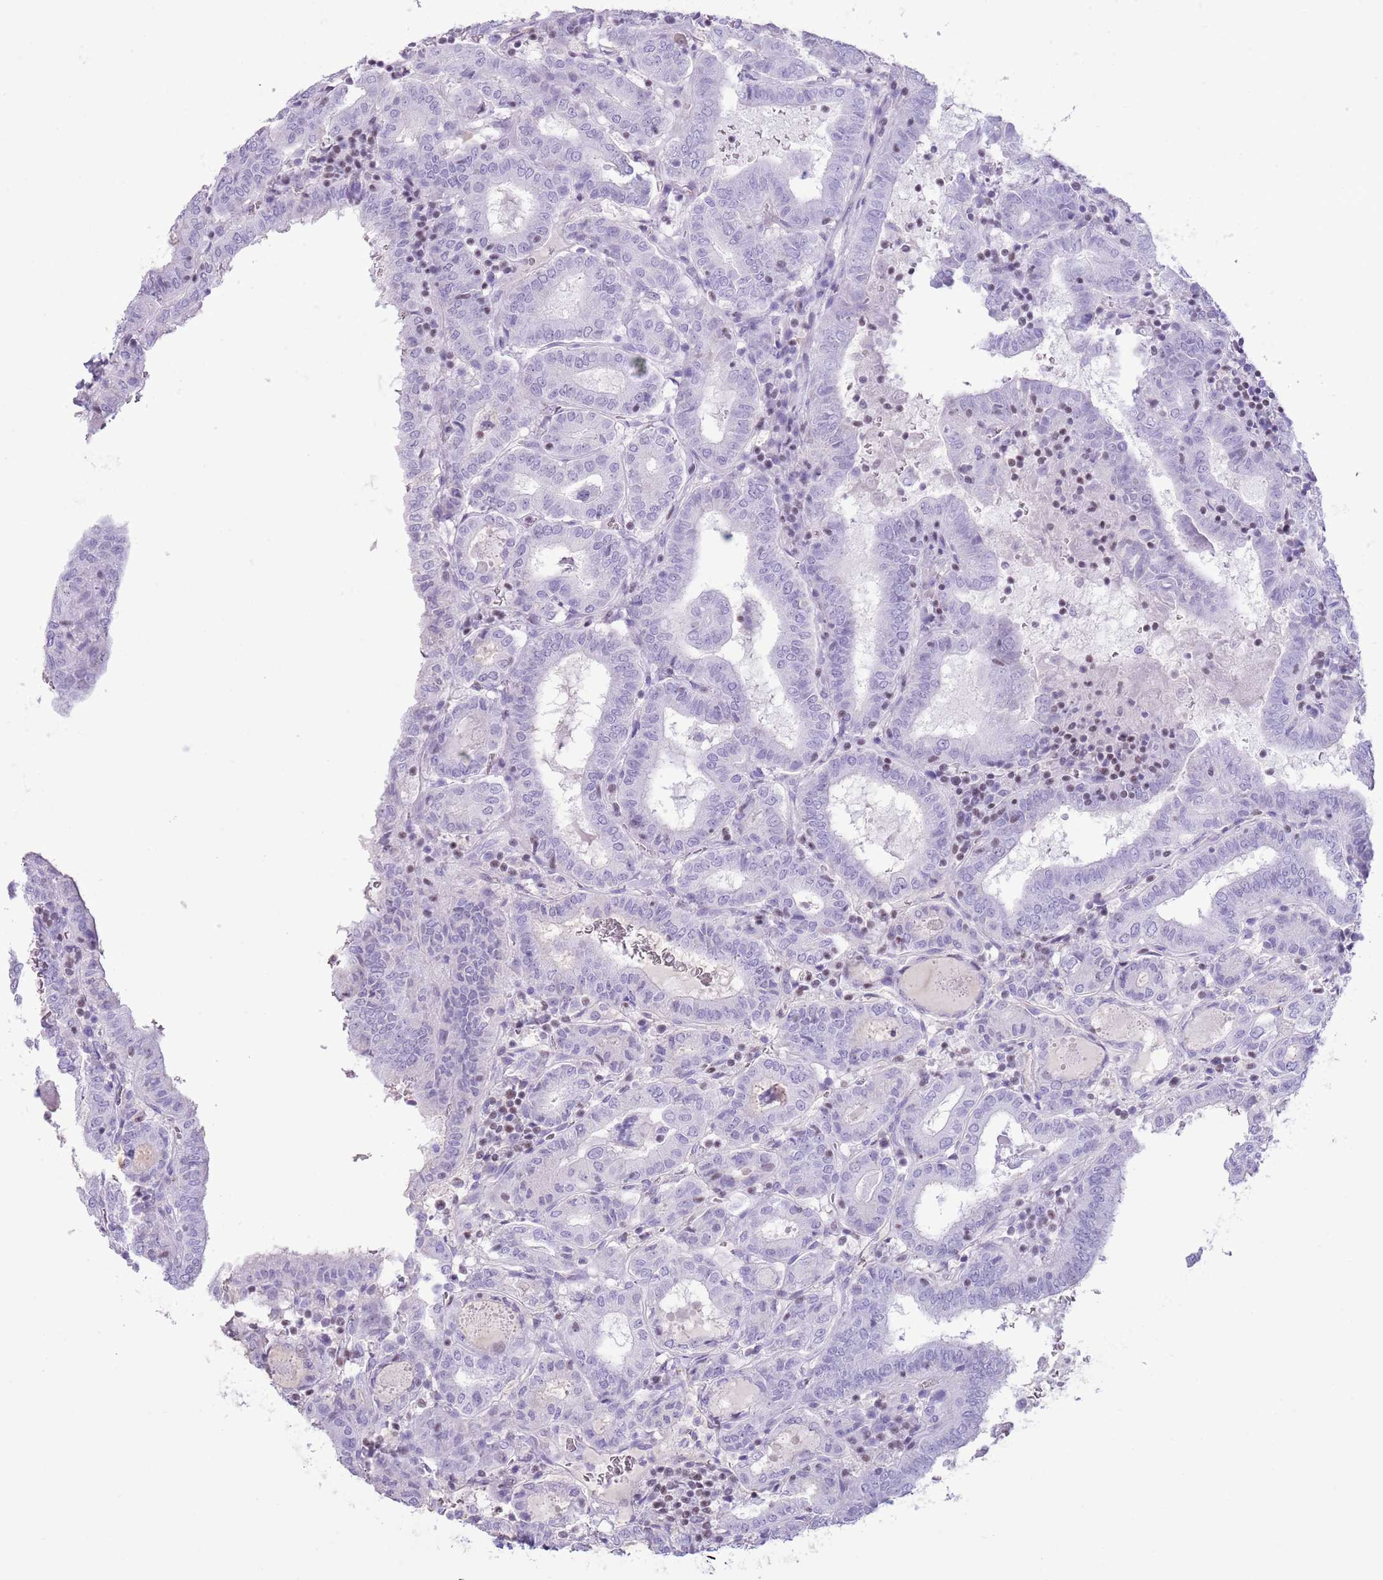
{"staining": {"intensity": "negative", "quantity": "none", "location": "none"}, "tissue": "thyroid cancer", "cell_type": "Tumor cells", "image_type": "cancer", "snomed": [{"axis": "morphology", "description": "Papillary adenocarcinoma, NOS"}, {"axis": "topography", "description": "Thyroid gland"}], "caption": "The IHC photomicrograph has no significant expression in tumor cells of papillary adenocarcinoma (thyroid) tissue.", "gene": "BCL11B", "patient": {"sex": "female", "age": 72}}